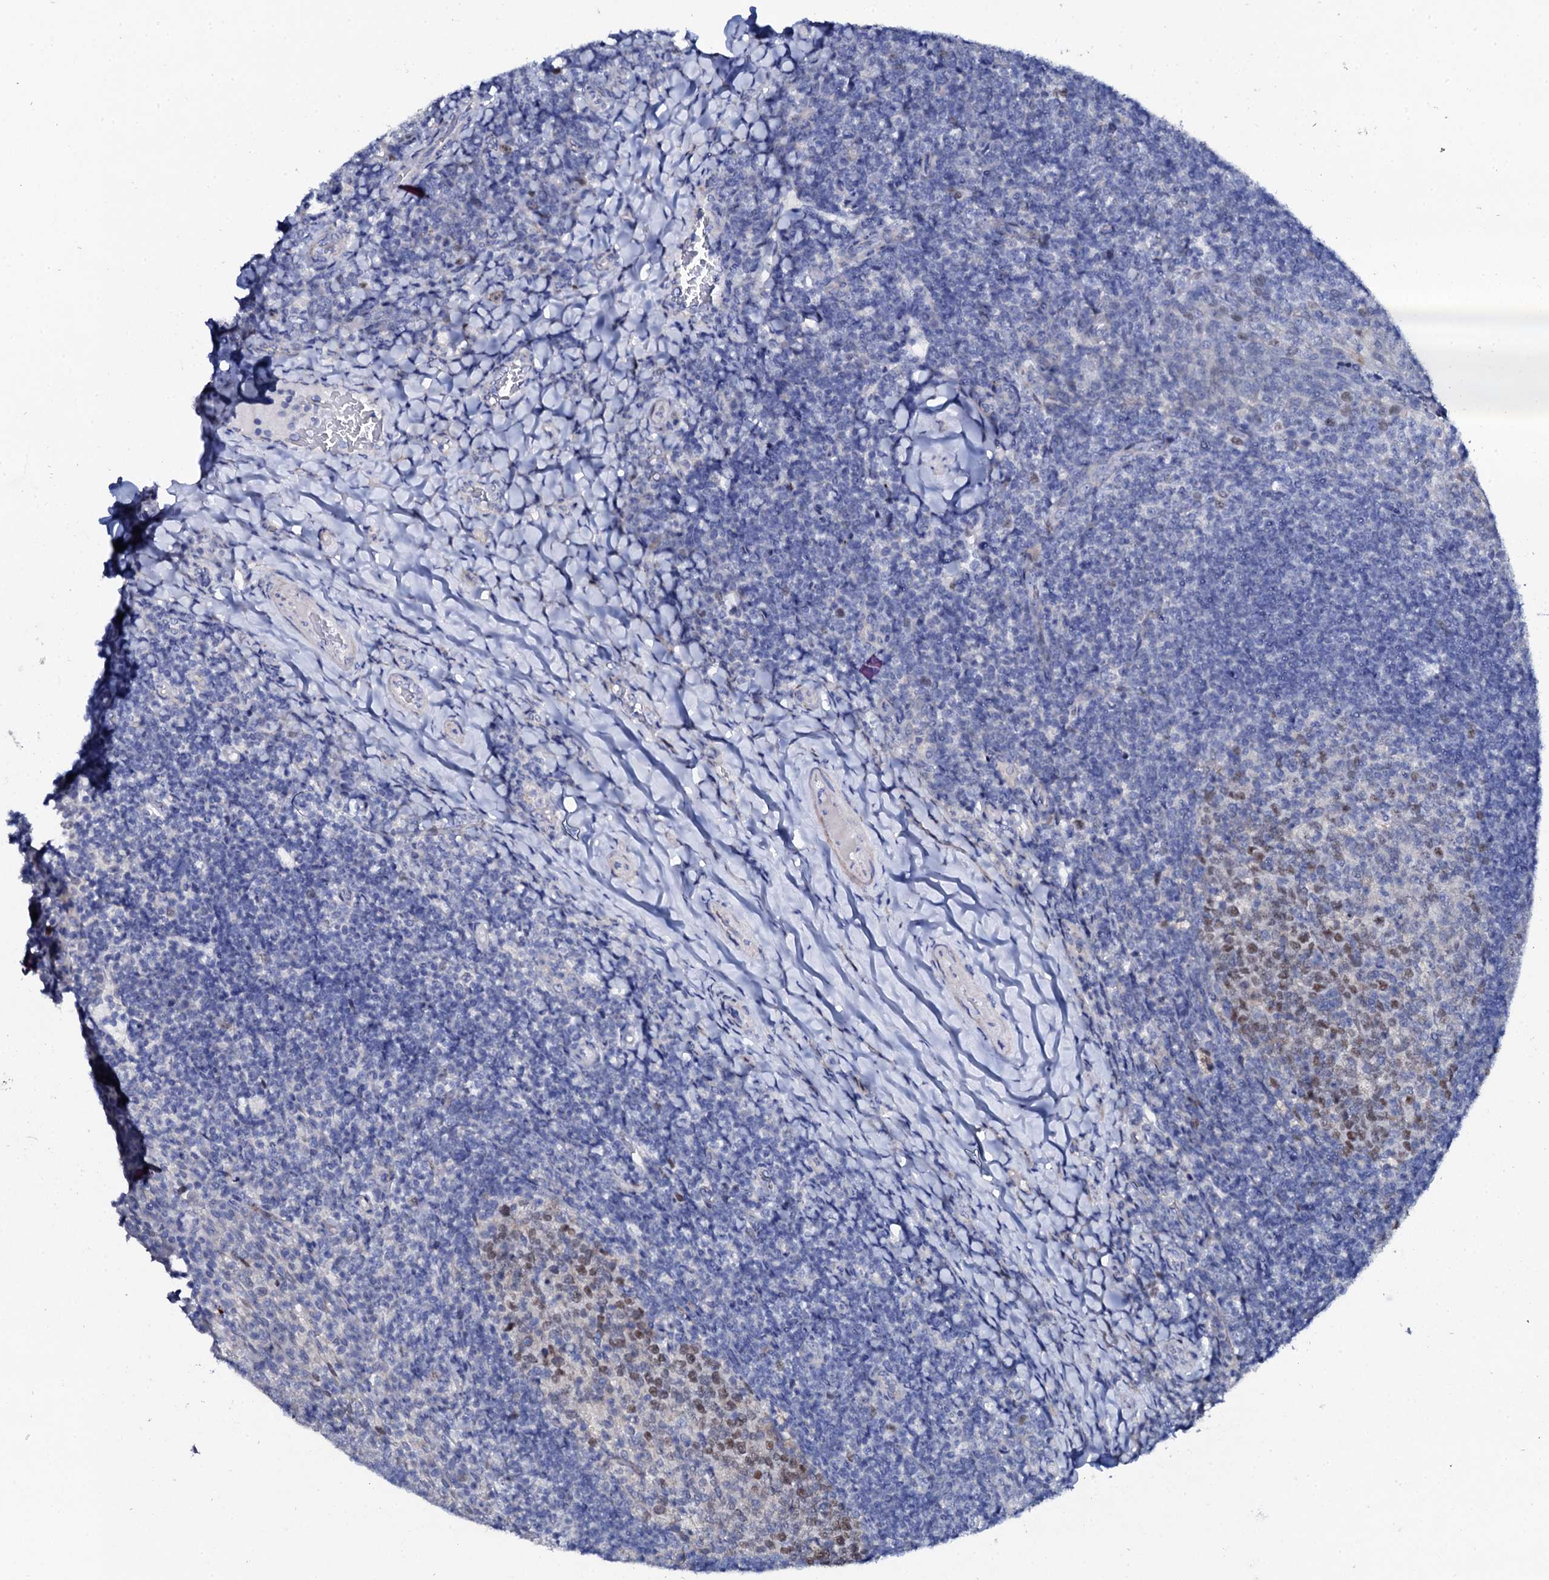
{"staining": {"intensity": "moderate", "quantity": "25%-75%", "location": "nuclear"}, "tissue": "tonsil", "cell_type": "Germinal center cells", "image_type": "normal", "snomed": [{"axis": "morphology", "description": "Normal tissue, NOS"}, {"axis": "topography", "description": "Tonsil"}], "caption": "Immunohistochemistry (DAB (3,3'-diaminobenzidine)) staining of normal tonsil shows moderate nuclear protein staining in about 25%-75% of germinal center cells.", "gene": "NUDT13", "patient": {"sex": "female", "age": 10}}